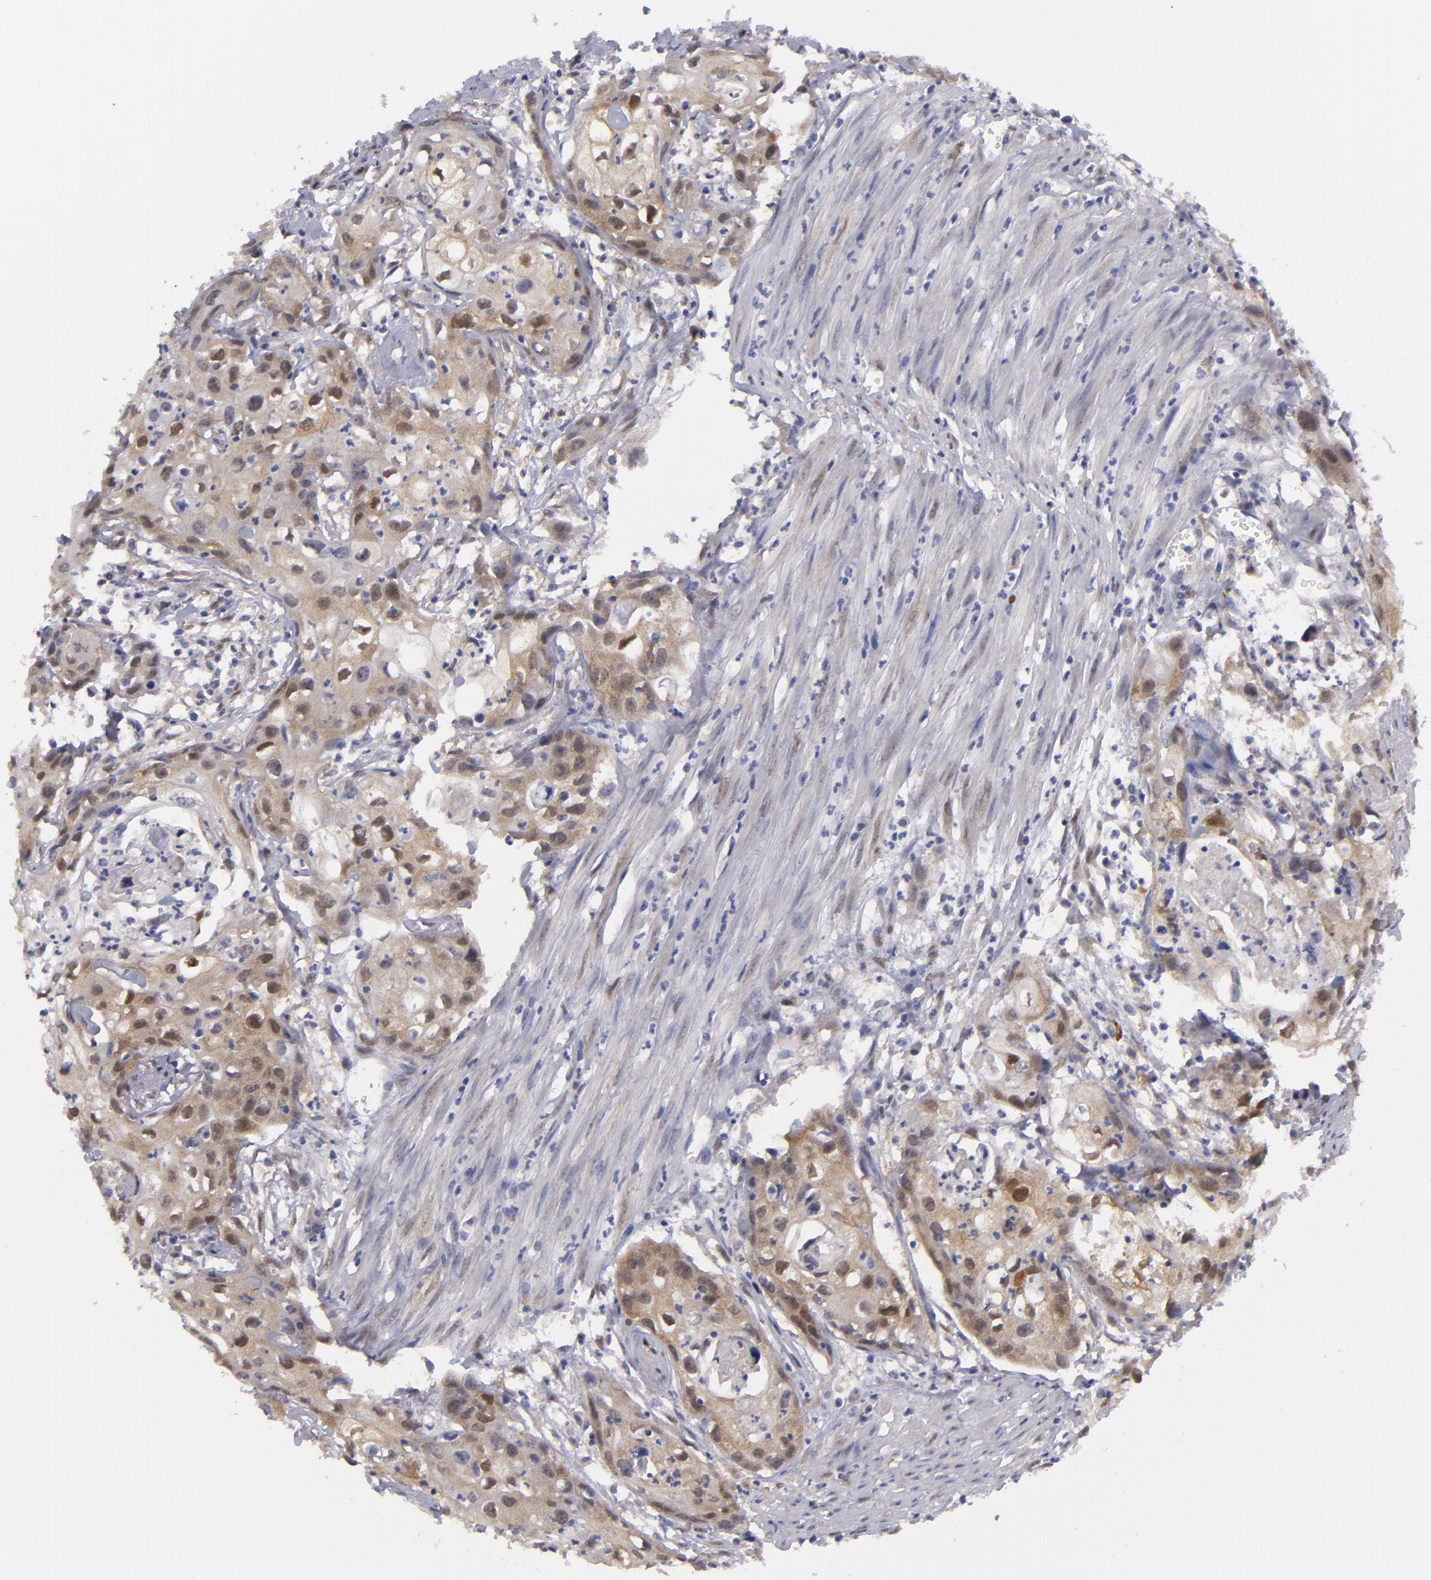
{"staining": {"intensity": "moderate", "quantity": ">75%", "location": "cytoplasmic/membranous,nuclear"}, "tissue": "urothelial cancer", "cell_type": "Tumor cells", "image_type": "cancer", "snomed": [{"axis": "morphology", "description": "Urothelial carcinoma, High grade"}, {"axis": "topography", "description": "Urinary bladder"}], "caption": "Immunohistochemistry (IHC) micrograph of human urothelial carcinoma (high-grade) stained for a protein (brown), which reveals medium levels of moderate cytoplasmic/membranous and nuclear staining in approximately >75% of tumor cells.", "gene": "EFS", "patient": {"sex": "male", "age": 54}}